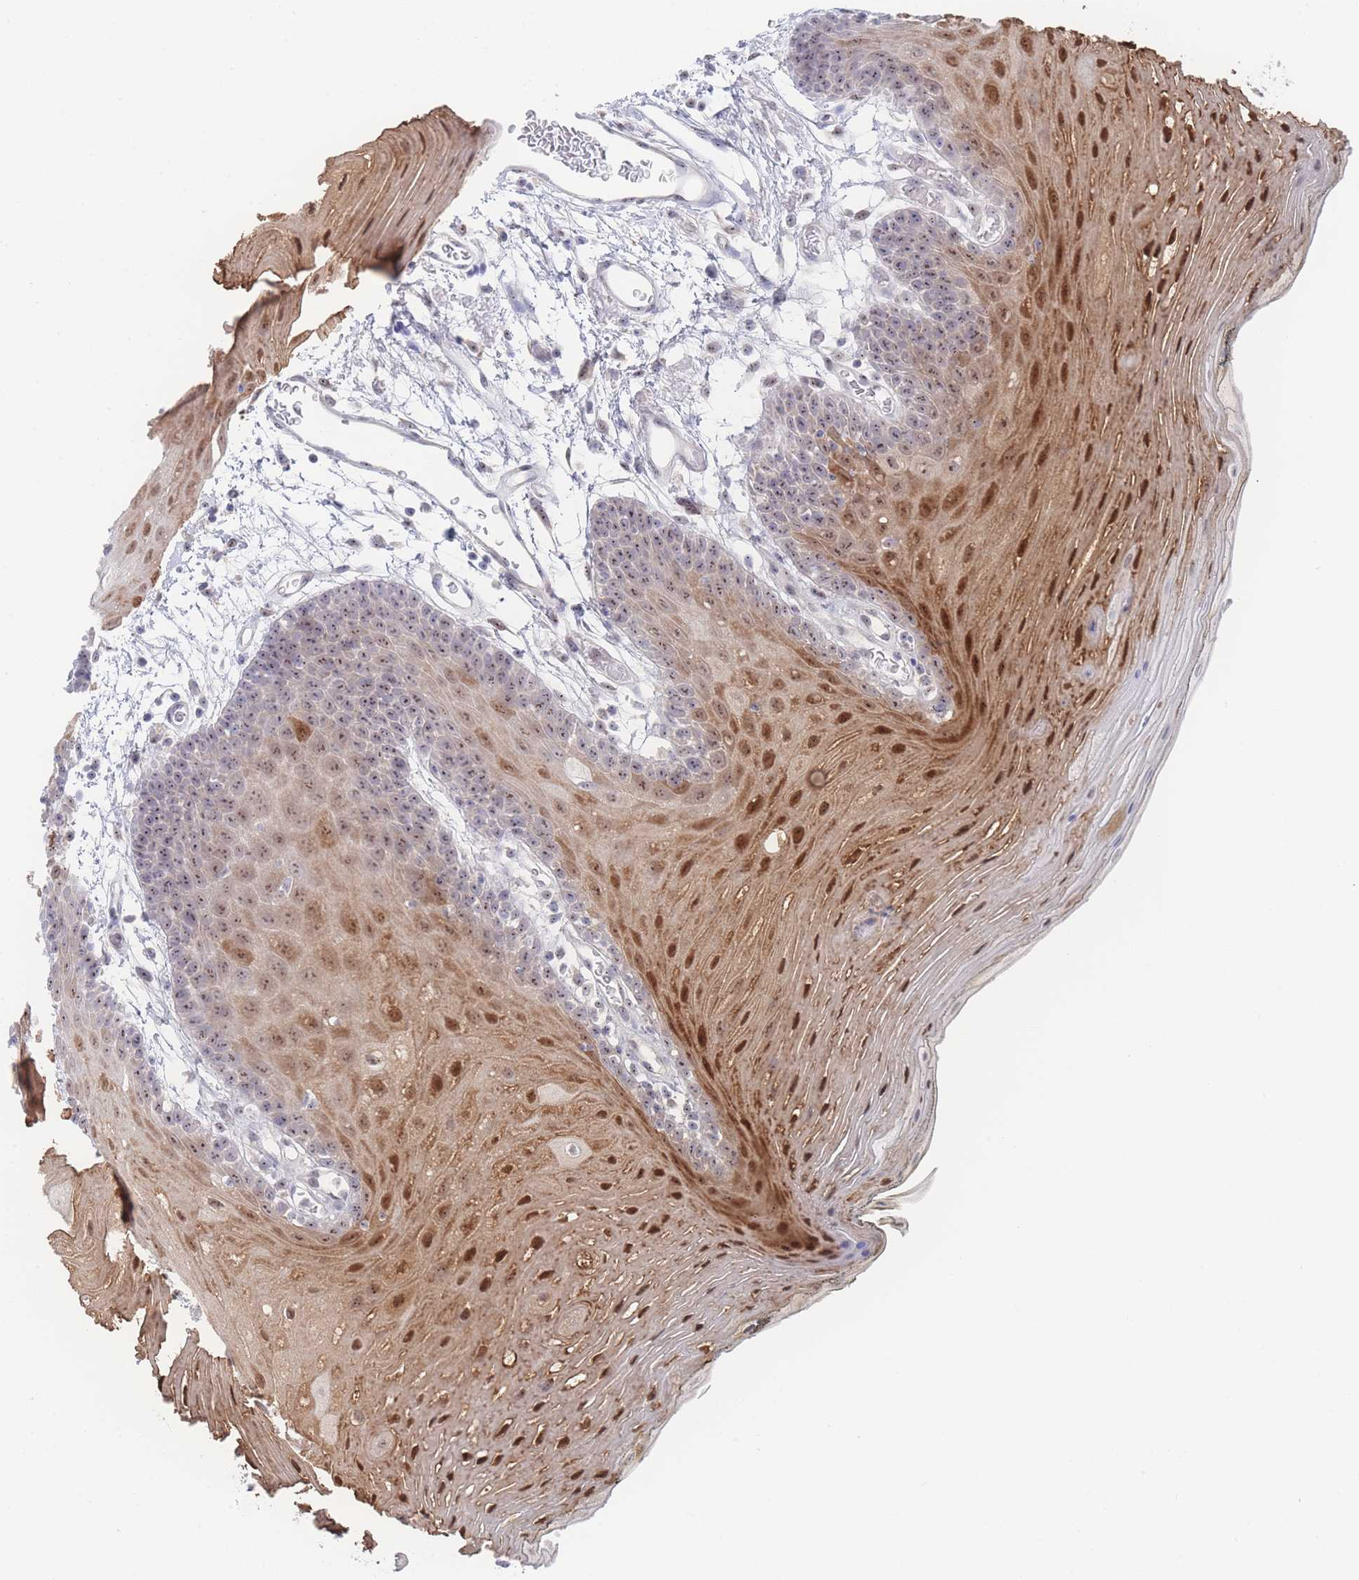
{"staining": {"intensity": "strong", "quantity": "25%-75%", "location": "cytoplasmic/membranous,nuclear"}, "tissue": "oral mucosa", "cell_type": "Squamous epithelial cells", "image_type": "normal", "snomed": [{"axis": "morphology", "description": "Normal tissue, NOS"}, {"axis": "topography", "description": "Oral tissue"}, {"axis": "topography", "description": "Tounge, NOS"}], "caption": "Protein expression analysis of benign oral mucosa exhibits strong cytoplasmic/membranous,nuclear expression in about 25%-75% of squamous epithelial cells.", "gene": "ZNF142", "patient": {"sex": "female", "age": 81}}